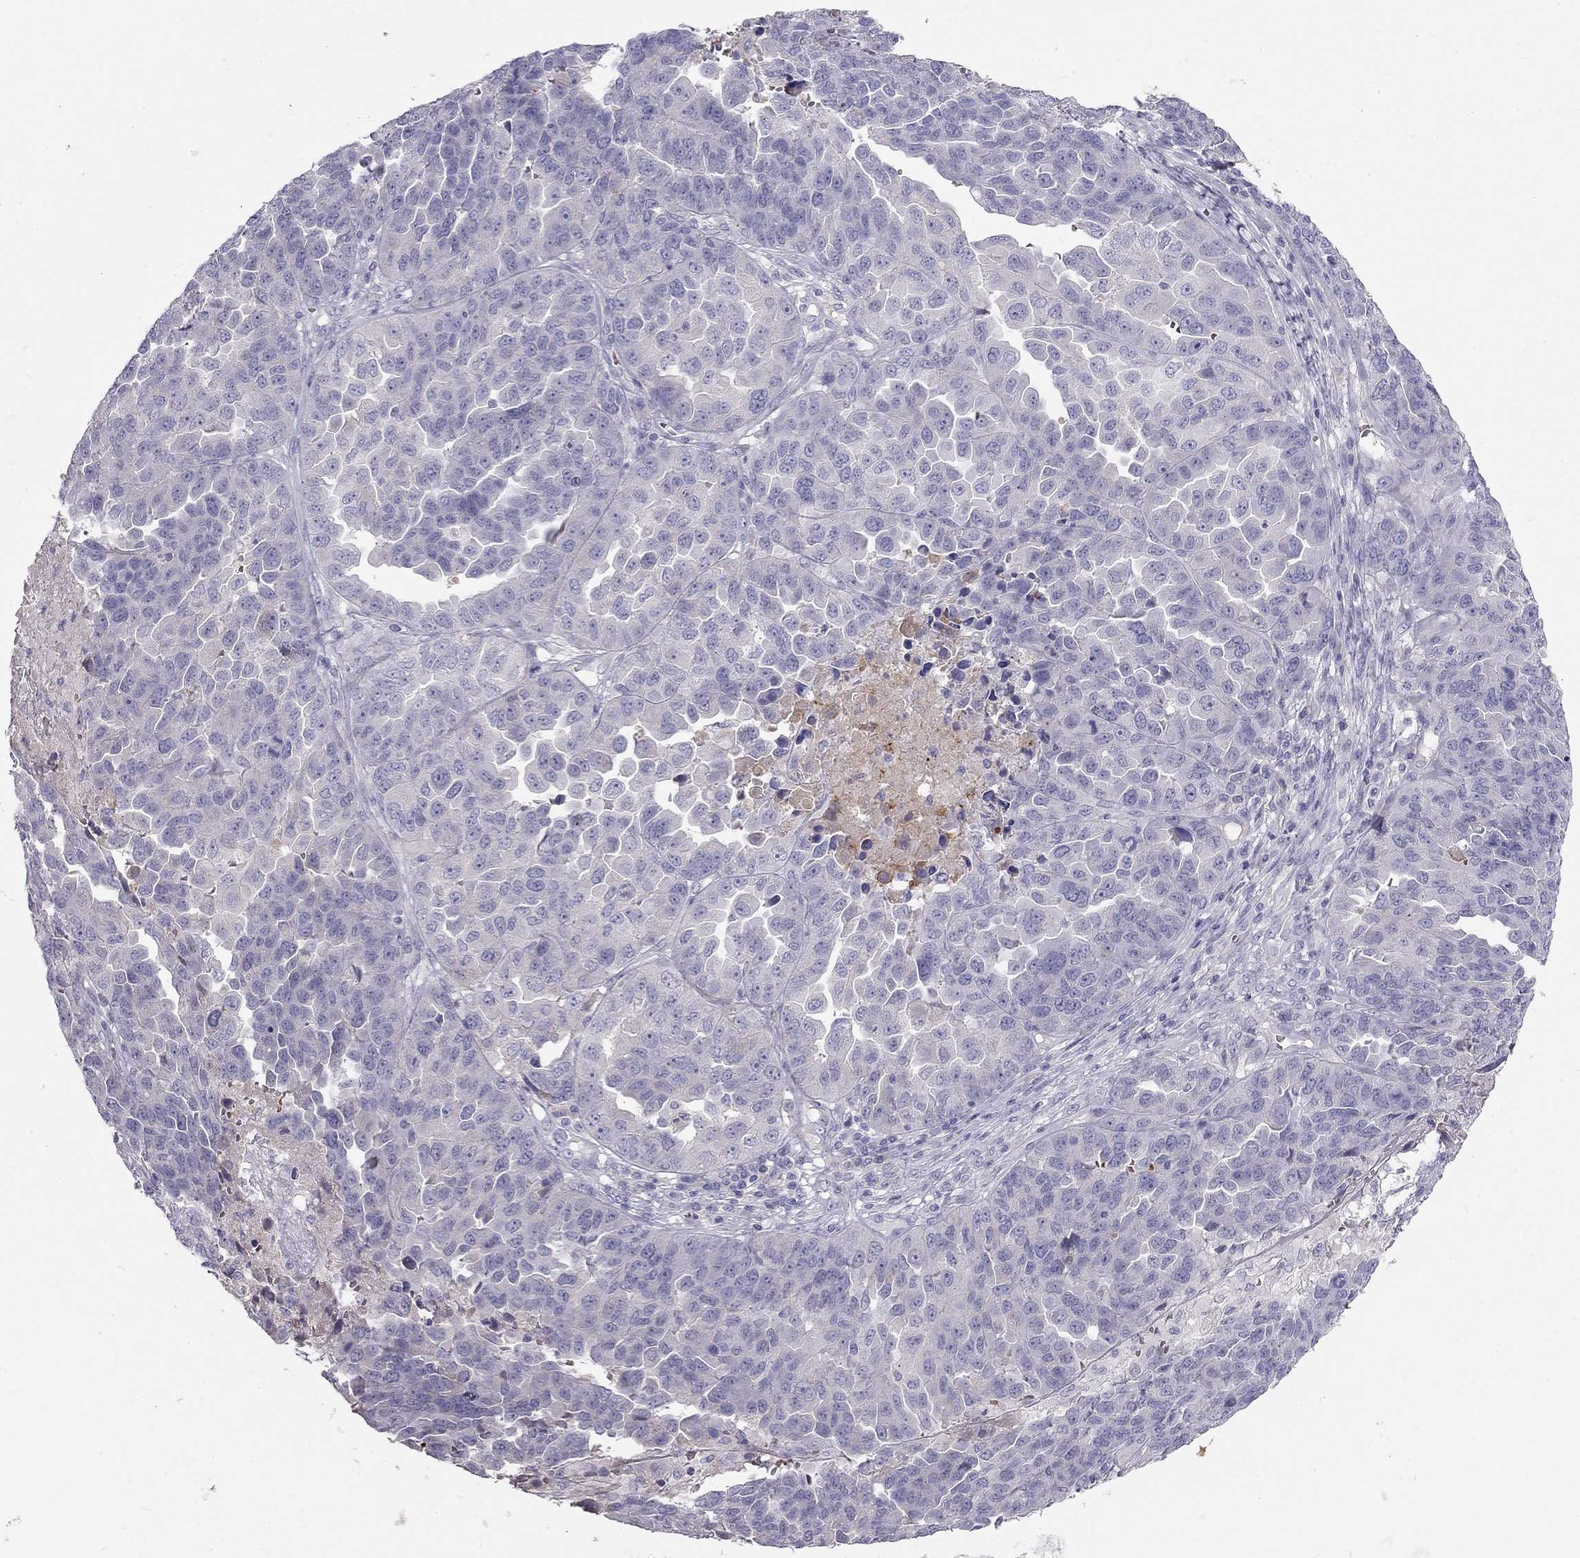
{"staining": {"intensity": "negative", "quantity": "none", "location": "none"}, "tissue": "ovarian cancer", "cell_type": "Tumor cells", "image_type": "cancer", "snomed": [{"axis": "morphology", "description": "Cystadenocarcinoma, serous, NOS"}, {"axis": "topography", "description": "Ovary"}], "caption": "High power microscopy micrograph of an immunohistochemistry micrograph of ovarian cancer, revealing no significant staining in tumor cells. (DAB immunohistochemistry (IHC), high magnification).", "gene": "RHD", "patient": {"sex": "female", "age": 87}}